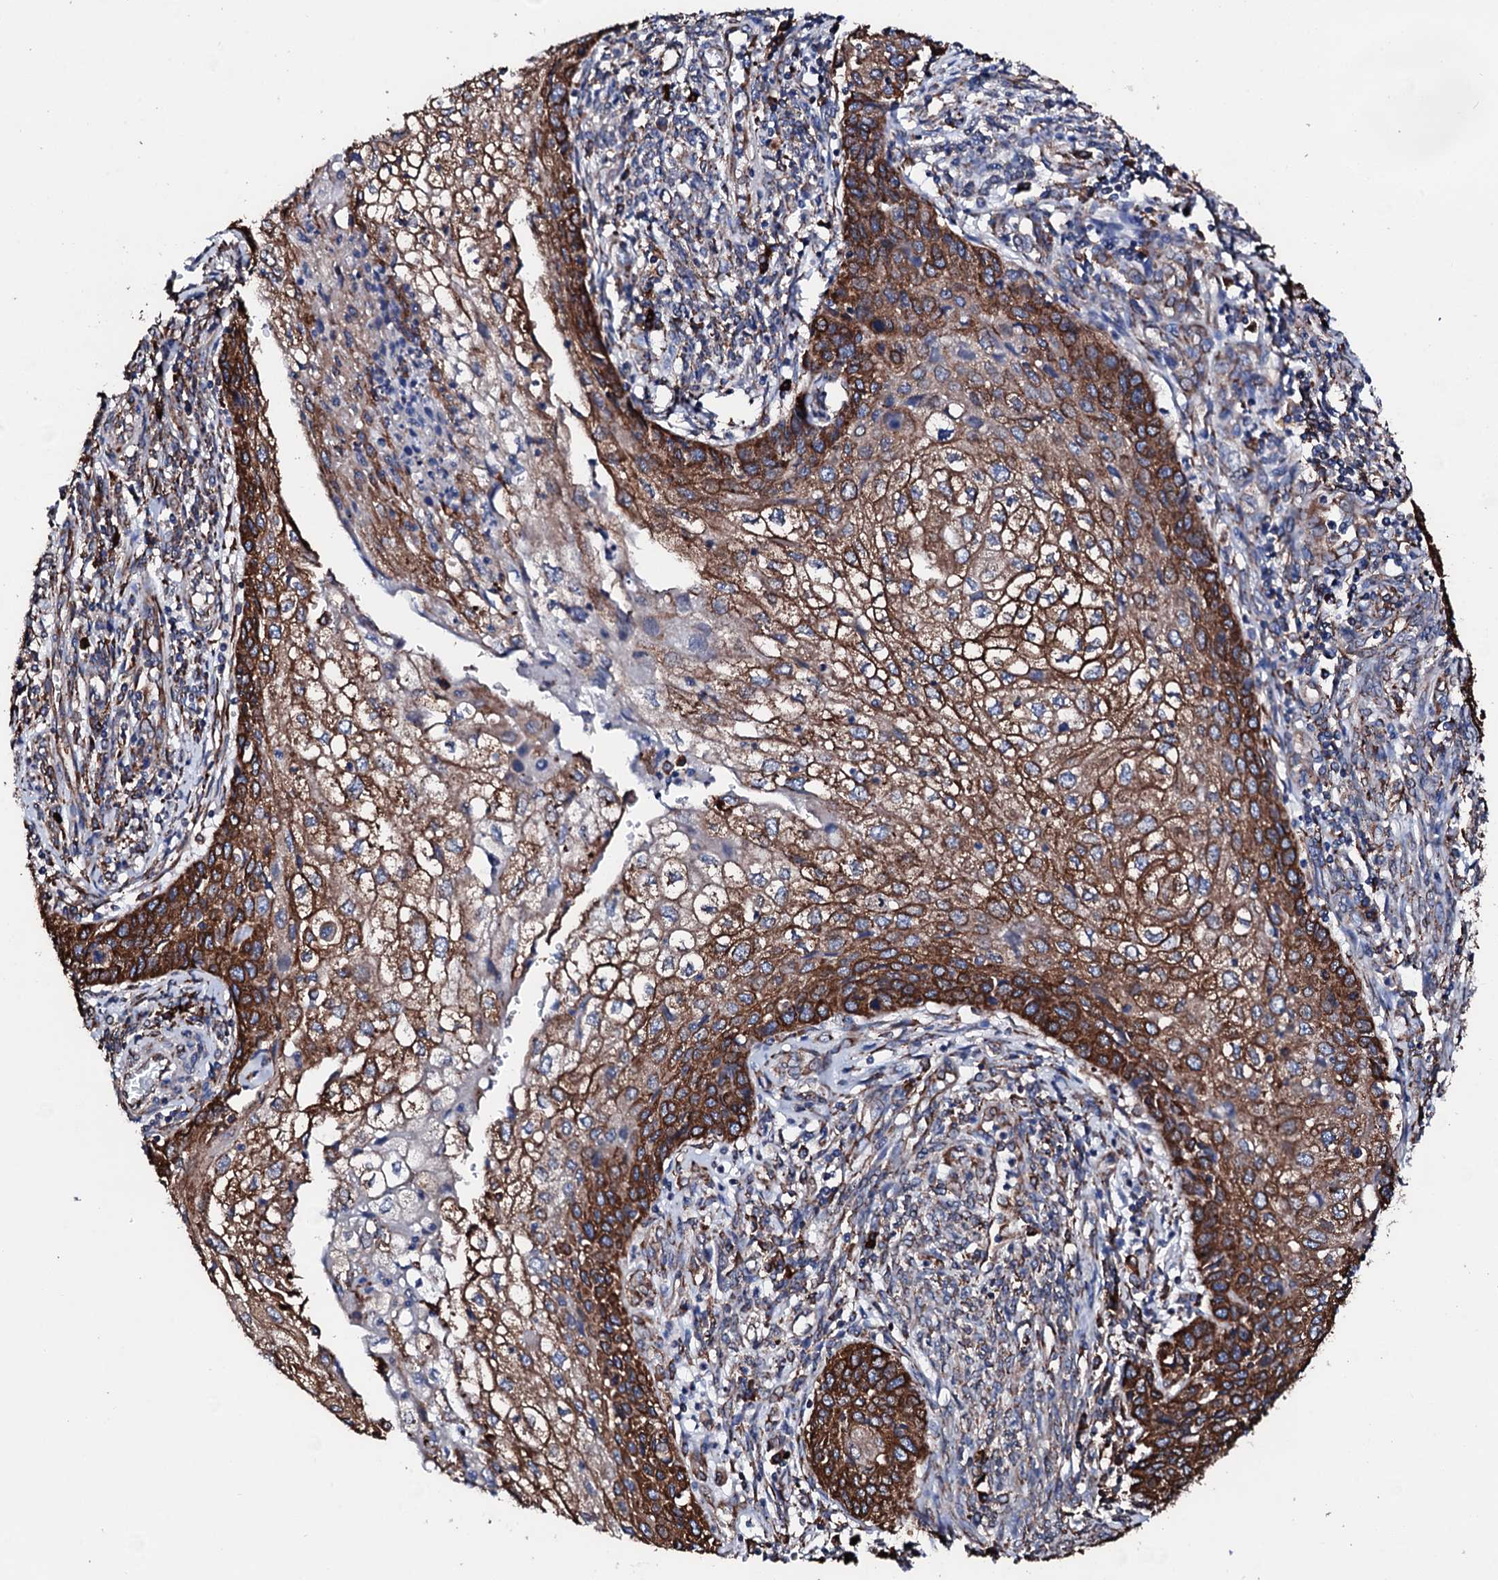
{"staining": {"intensity": "strong", "quantity": ">75%", "location": "cytoplasmic/membranous"}, "tissue": "cervical cancer", "cell_type": "Tumor cells", "image_type": "cancer", "snomed": [{"axis": "morphology", "description": "Squamous cell carcinoma, NOS"}, {"axis": "topography", "description": "Cervix"}], "caption": "A brown stain labels strong cytoplasmic/membranous expression of a protein in human cervical cancer tumor cells.", "gene": "AMDHD1", "patient": {"sex": "female", "age": 67}}